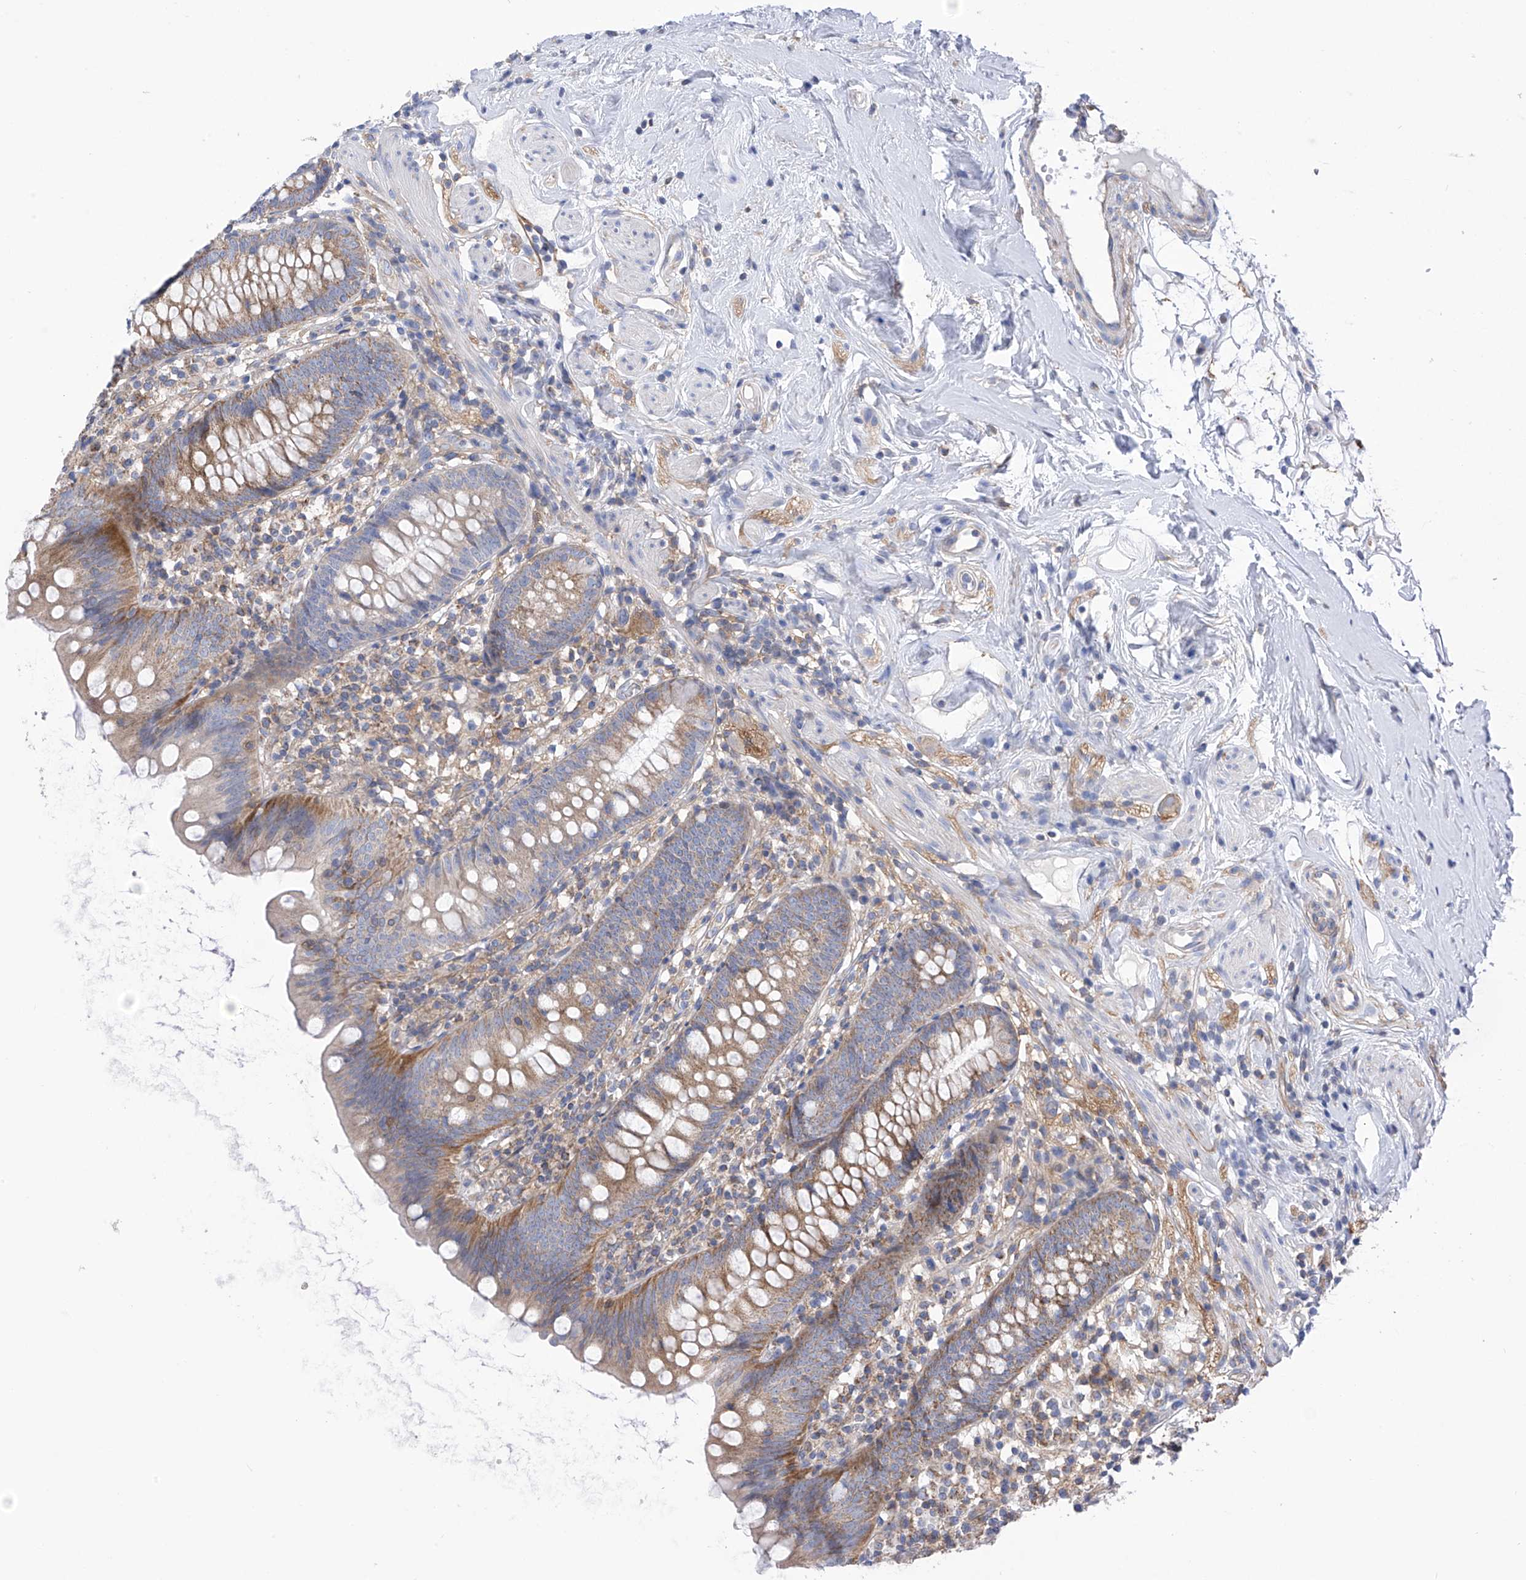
{"staining": {"intensity": "moderate", "quantity": ">75%", "location": "cytoplasmic/membranous"}, "tissue": "appendix", "cell_type": "Glandular cells", "image_type": "normal", "snomed": [{"axis": "morphology", "description": "Normal tissue, NOS"}, {"axis": "topography", "description": "Appendix"}], "caption": "Glandular cells show medium levels of moderate cytoplasmic/membranous staining in approximately >75% of cells in benign human appendix.", "gene": "P2RX7", "patient": {"sex": "female", "age": 62}}